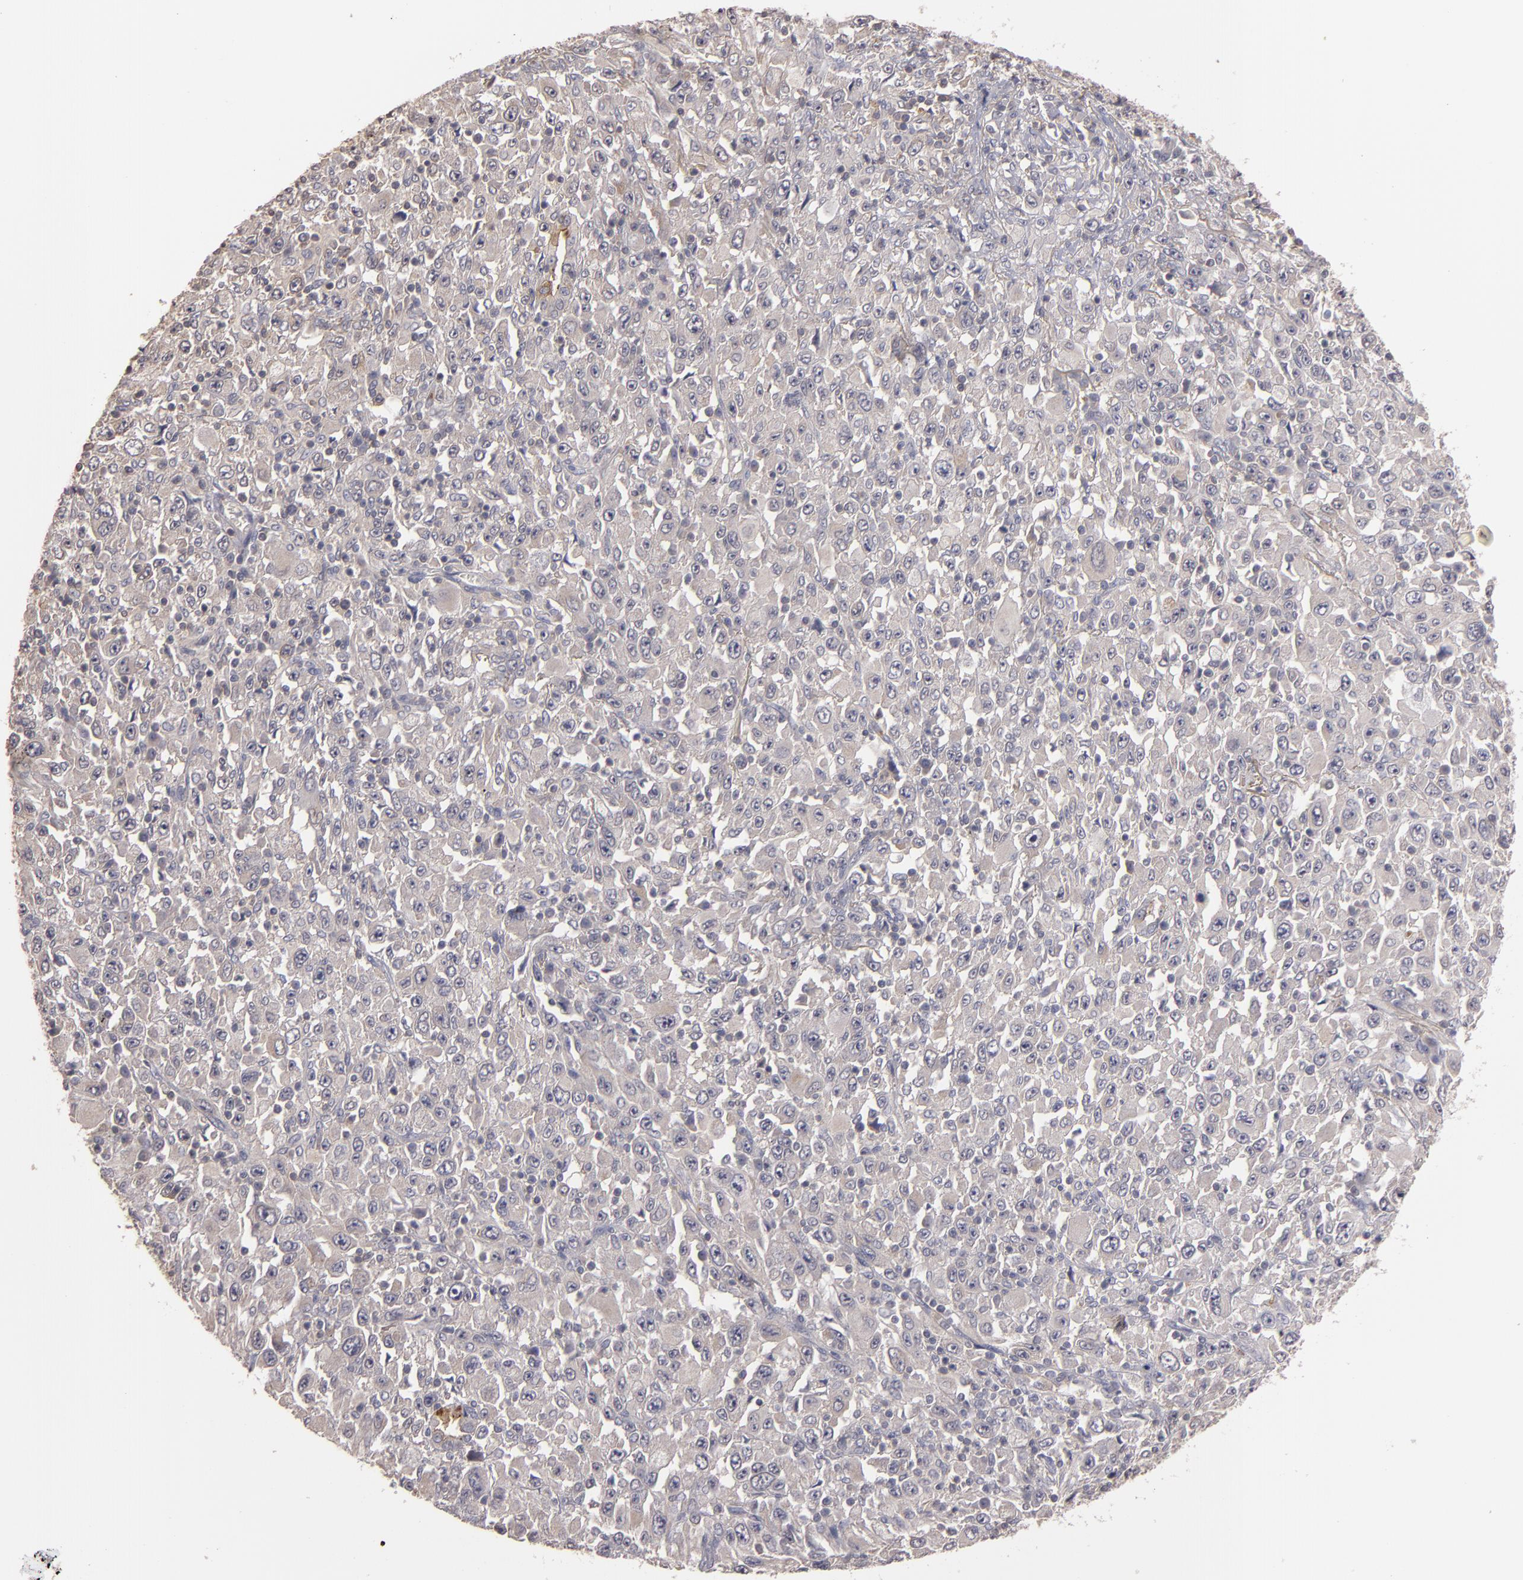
{"staining": {"intensity": "negative", "quantity": "none", "location": "none"}, "tissue": "melanoma", "cell_type": "Tumor cells", "image_type": "cancer", "snomed": [{"axis": "morphology", "description": "Malignant melanoma, Metastatic site"}, {"axis": "topography", "description": "Skin"}], "caption": "This is an immunohistochemistry micrograph of human melanoma. There is no expression in tumor cells.", "gene": "MBL2", "patient": {"sex": "female", "age": 56}}